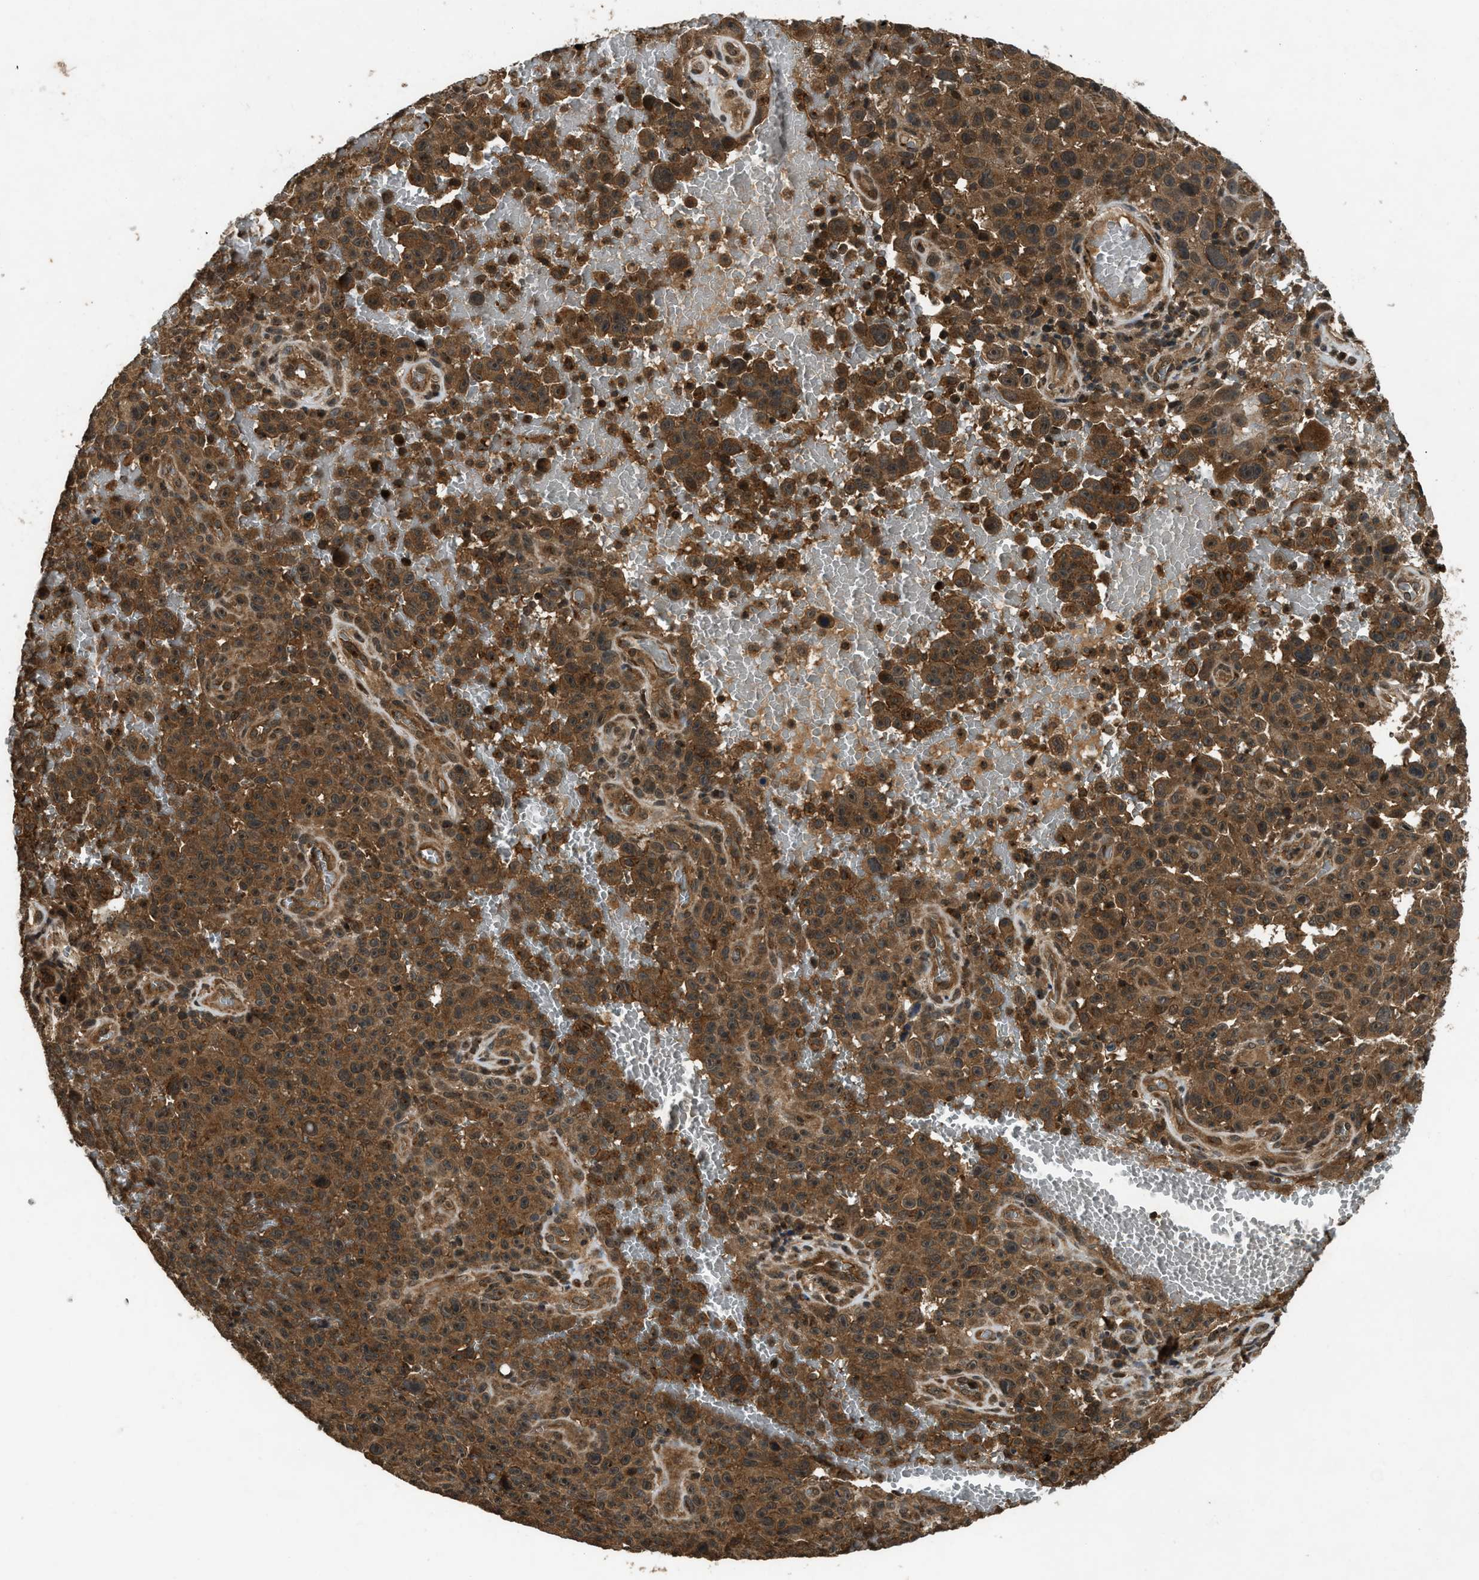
{"staining": {"intensity": "moderate", "quantity": ">75%", "location": "cytoplasmic/membranous"}, "tissue": "melanoma", "cell_type": "Tumor cells", "image_type": "cancer", "snomed": [{"axis": "morphology", "description": "Malignant melanoma, NOS"}, {"axis": "topography", "description": "Skin"}], "caption": "Melanoma stained with immunohistochemistry (IHC) exhibits moderate cytoplasmic/membranous staining in approximately >75% of tumor cells. (DAB (3,3'-diaminobenzidine) = brown stain, brightfield microscopy at high magnification).", "gene": "RPS6KB1", "patient": {"sex": "female", "age": 82}}